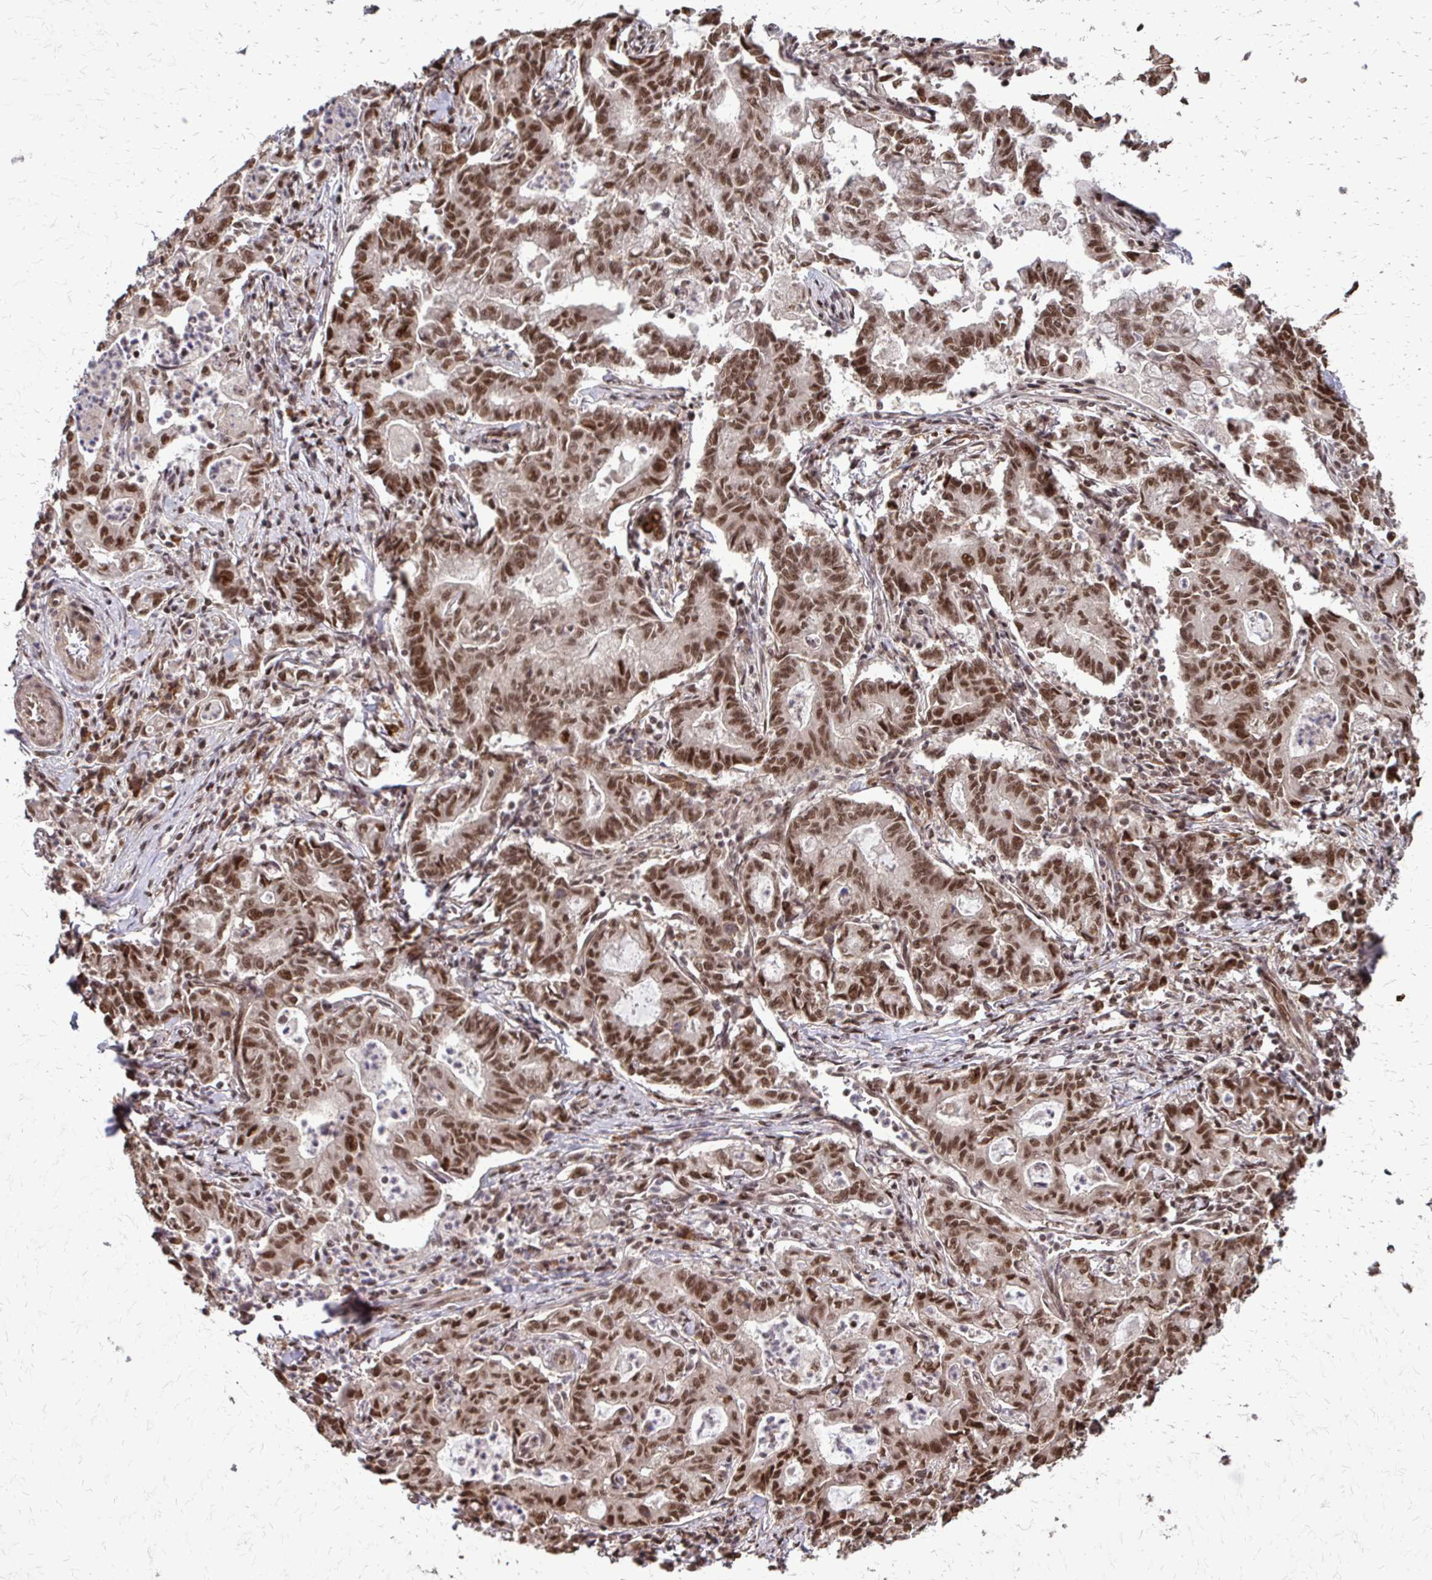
{"staining": {"intensity": "moderate", "quantity": ">75%", "location": "nuclear"}, "tissue": "stomach cancer", "cell_type": "Tumor cells", "image_type": "cancer", "snomed": [{"axis": "morphology", "description": "Adenocarcinoma, NOS"}, {"axis": "topography", "description": "Stomach, upper"}], "caption": "Immunohistochemical staining of adenocarcinoma (stomach) shows moderate nuclear protein staining in approximately >75% of tumor cells. The staining was performed using DAB, with brown indicating positive protein expression. Nuclei are stained blue with hematoxylin.", "gene": "SS18", "patient": {"sex": "female", "age": 79}}